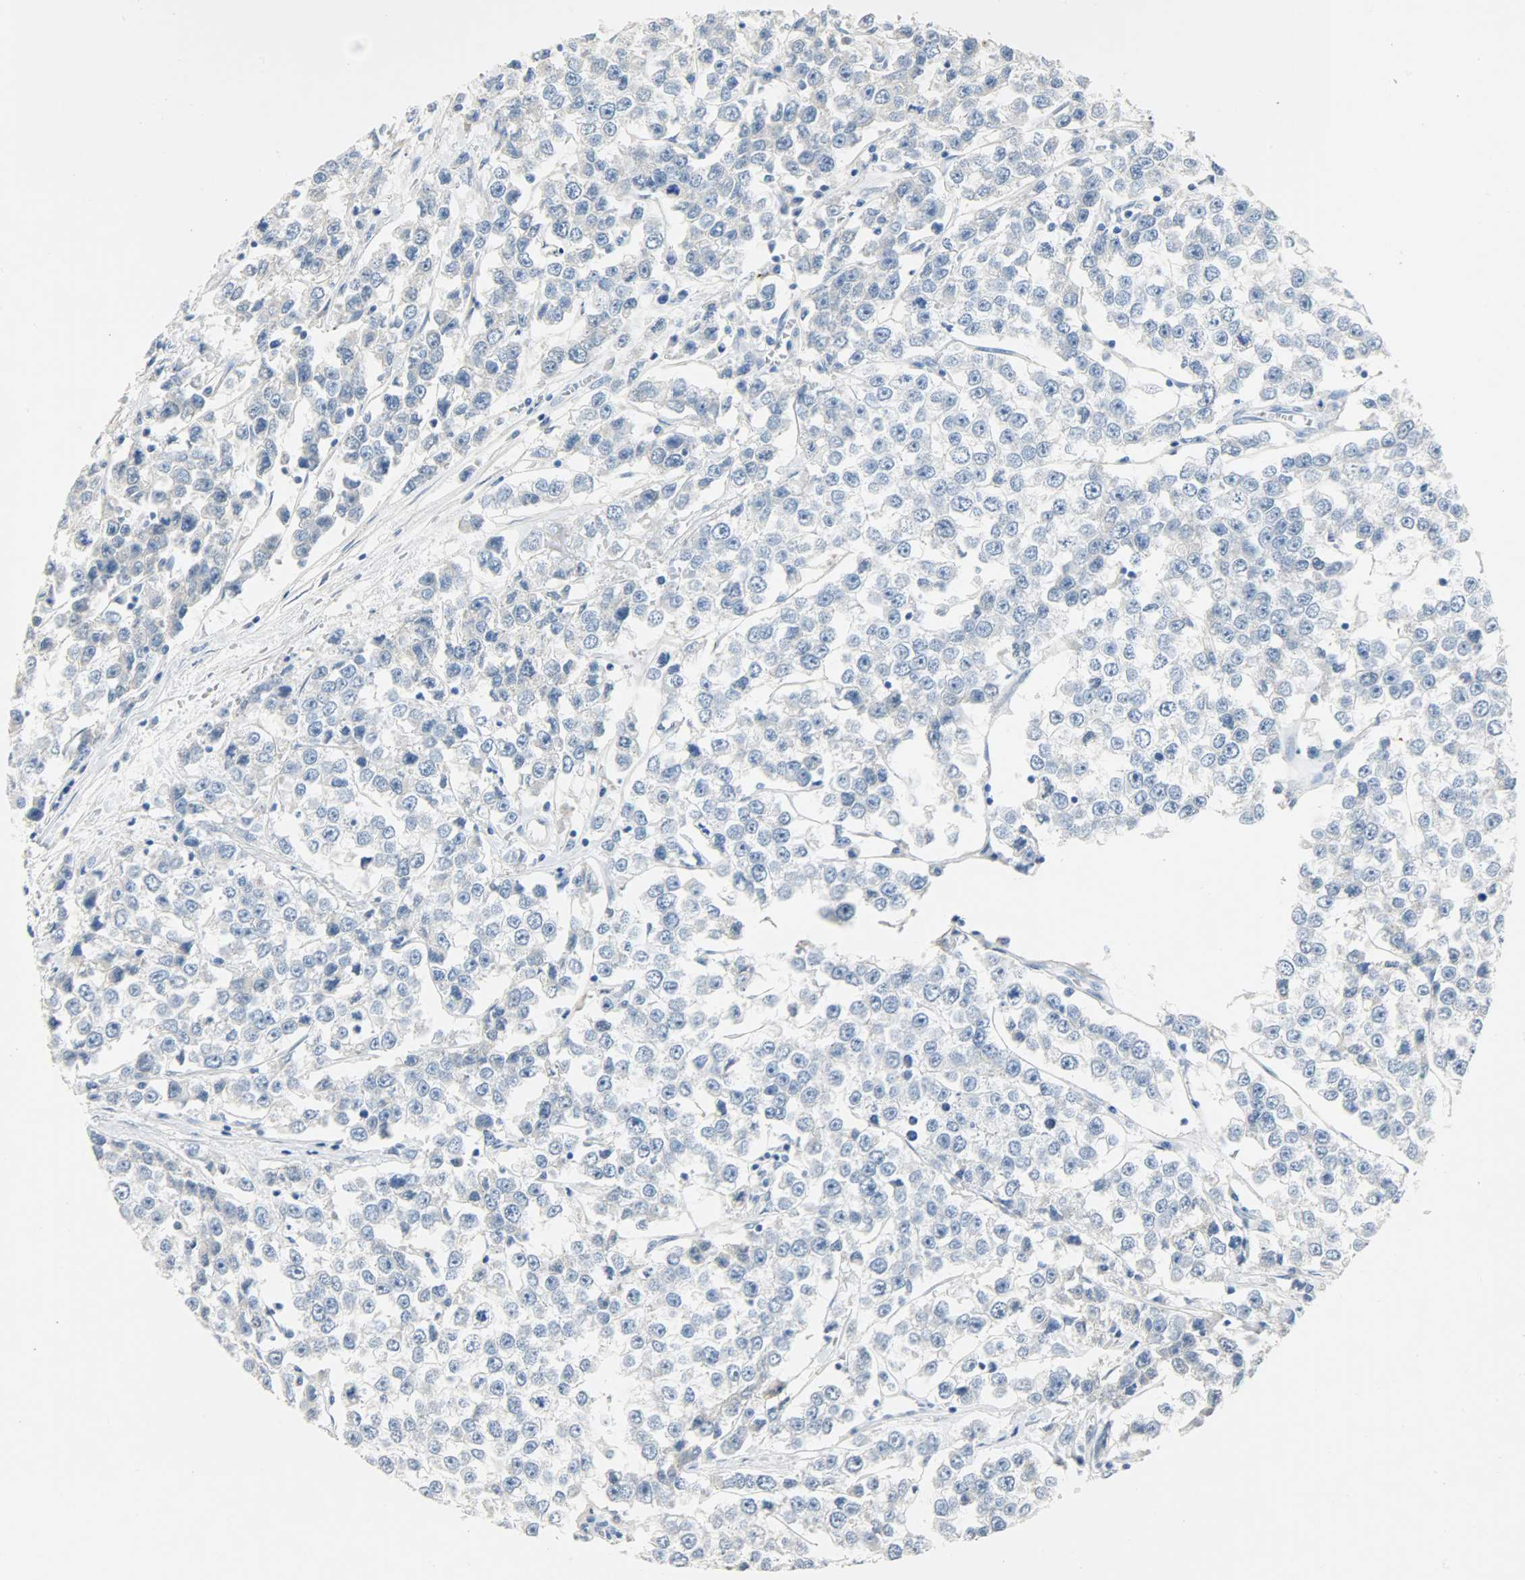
{"staining": {"intensity": "negative", "quantity": "none", "location": "none"}, "tissue": "testis cancer", "cell_type": "Tumor cells", "image_type": "cancer", "snomed": [{"axis": "morphology", "description": "Seminoma, NOS"}, {"axis": "morphology", "description": "Carcinoma, Embryonal, NOS"}, {"axis": "topography", "description": "Testis"}], "caption": "Photomicrograph shows no protein positivity in tumor cells of embryonal carcinoma (testis) tissue.", "gene": "CRP", "patient": {"sex": "male", "age": 52}}